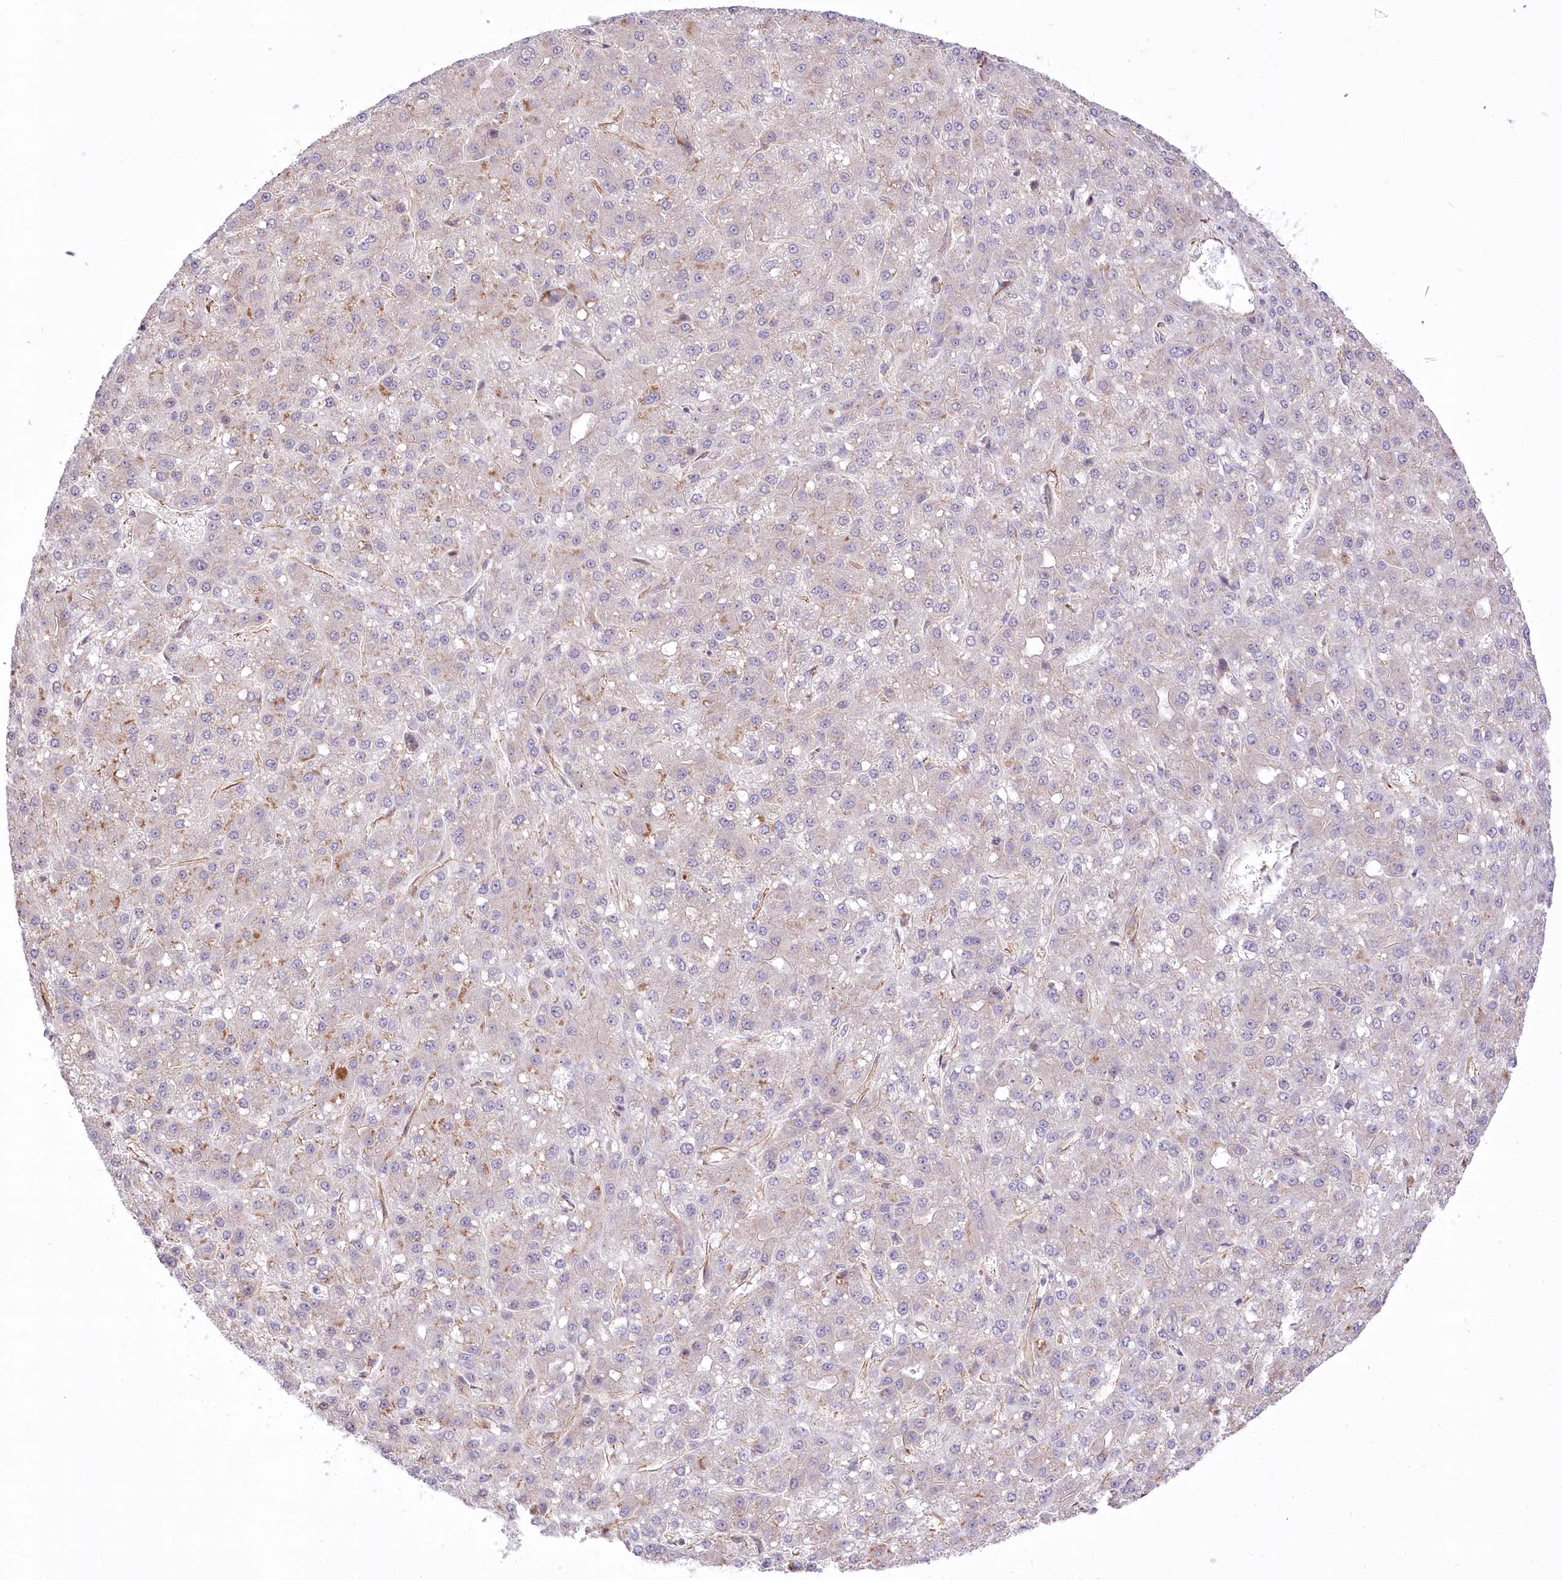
{"staining": {"intensity": "negative", "quantity": "none", "location": "none"}, "tissue": "liver cancer", "cell_type": "Tumor cells", "image_type": "cancer", "snomed": [{"axis": "morphology", "description": "Carcinoma, Hepatocellular, NOS"}, {"axis": "topography", "description": "Liver"}], "caption": "Immunohistochemistry histopathology image of human liver cancer stained for a protein (brown), which shows no expression in tumor cells.", "gene": "TTC1", "patient": {"sex": "male", "age": 67}}